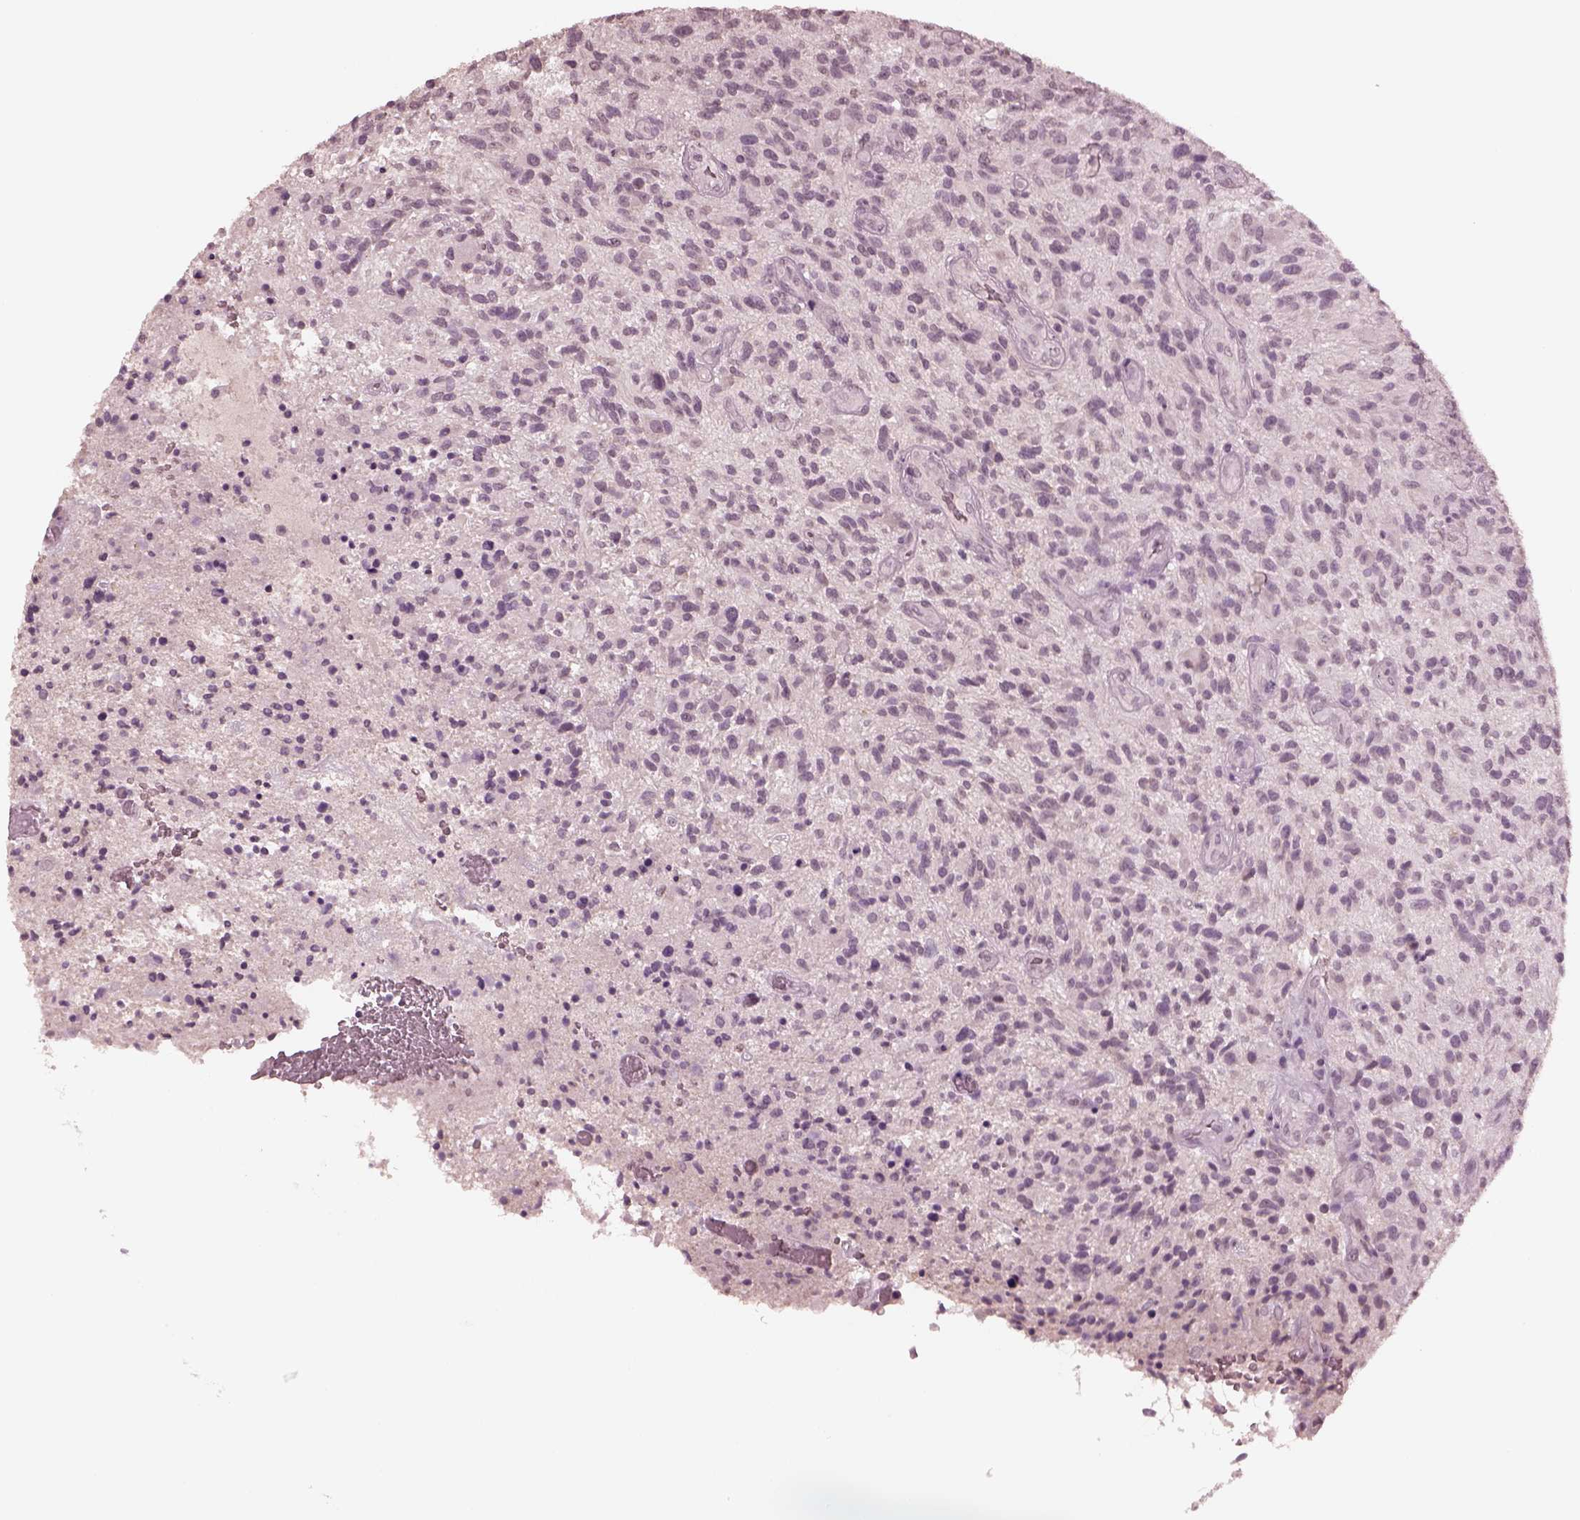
{"staining": {"intensity": "negative", "quantity": "none", "location": "none"}, "tissue": "glioma", "cell_type": "Tumor cells", "image_type": "cancer", "snomed": [{"axis": "morphology", "description": "Glioma, malignant, High grade"}, {"axis": "topography", "description": "Brain"}], "caption": "IHC micrograph of human malignant glioma (high-grade) stained for a protein (brown), which shows no staining in tumor cells.", "gene": "KRT79", "patient": {"sex": "male", "age": 47}}